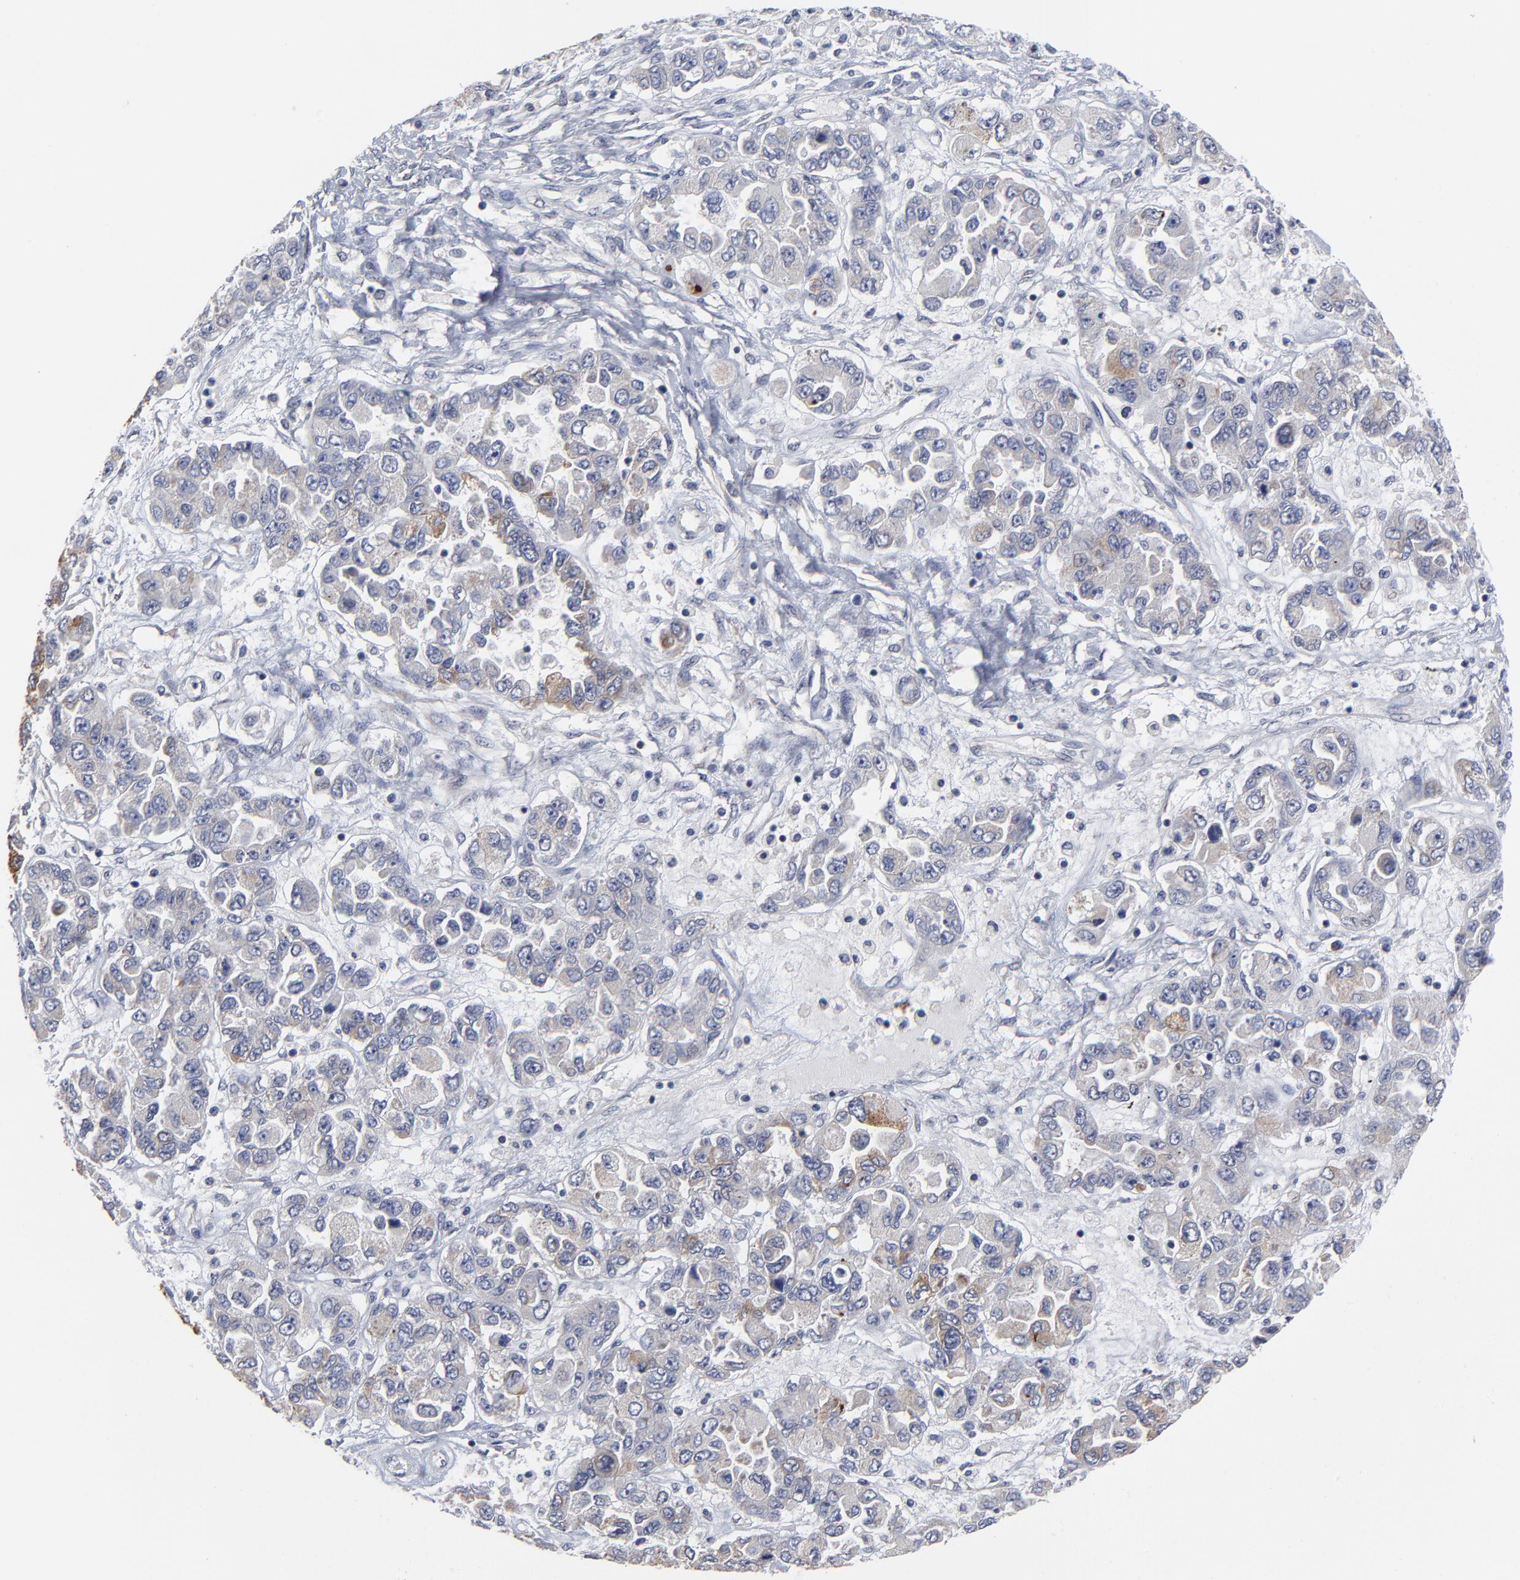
{"staining": {"intensity": "moderate", "quantity": "<25%", "location": "cytoplasmic/membranous"}, "tissue": "ovarian cancer", "cell_type": "Tumor cells", "image_type": "cancer", "snomed": [{"axis": "morphology", "description": "Cystadenocarcinoma, serous, NOS"}, {"axis": "topography", "description": "Ovary"}], "caption": "A histopathology image of ovarian serous cystadenocarcinoma stained for a protein demonstrates moderate cytoplasmic/membranous brown staining in tumor cells.", "gene": "MAGEA10", "patient": {"sex": "female", "age": 84}}